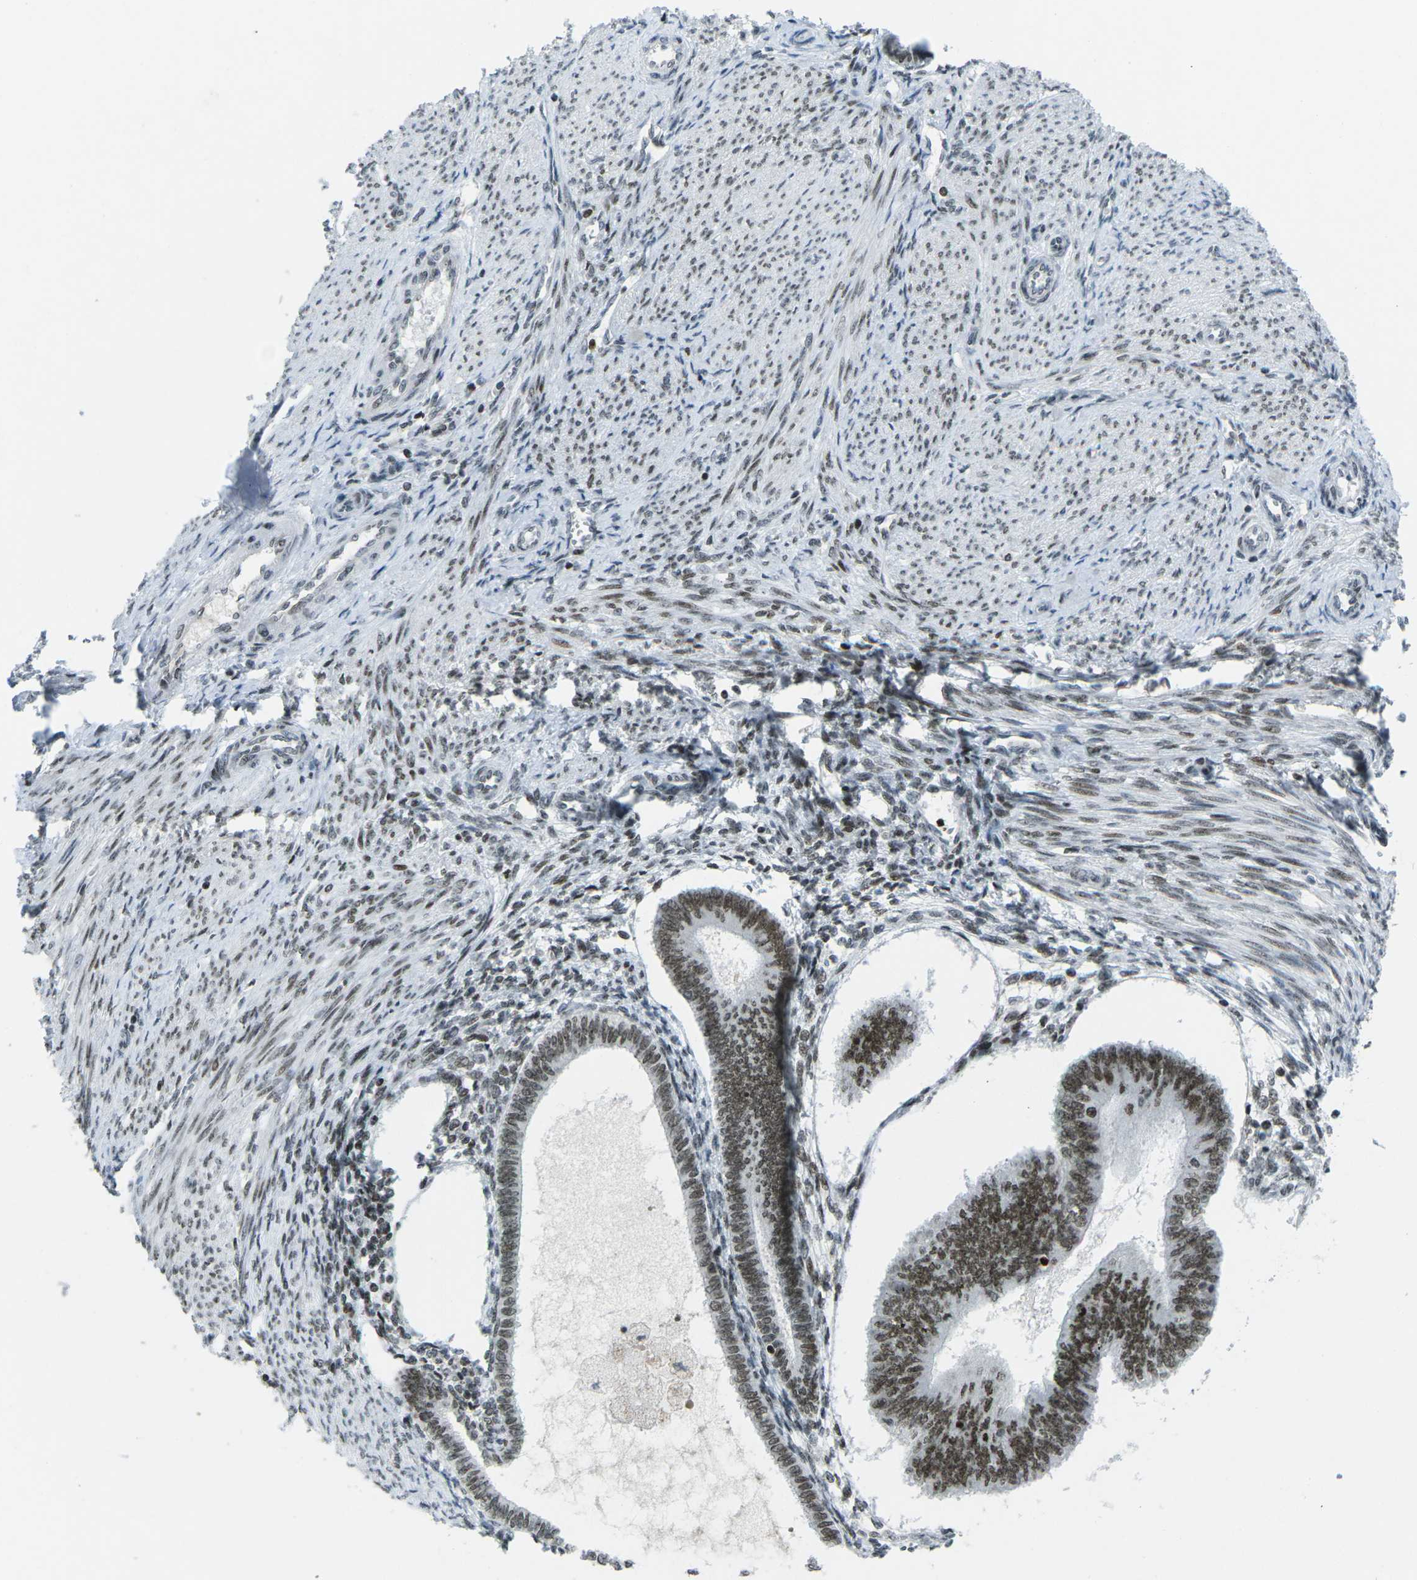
{"staining": {"intensity": "moderate", "quantity": "25%-75%", "location": "nuclear"}, "tissue": "endometrial cancer", "cell_type": "Tumor cells", "image_type": "cancer", "snomed": [{"axis": "morphology", "description": "Adenocarcinoma, NOS"}, {"axis": "topography", "description": "Endometrium"}], "caption": "Protein staining displays moderate nuclear staining in approximately 25%-75% of tumor cells in endometrial cancer. (brown staining indicates protein expression, while blue staining denotes nuclei).", "gene": "EME1", "patient": {"sex": "female", "age": 58}}